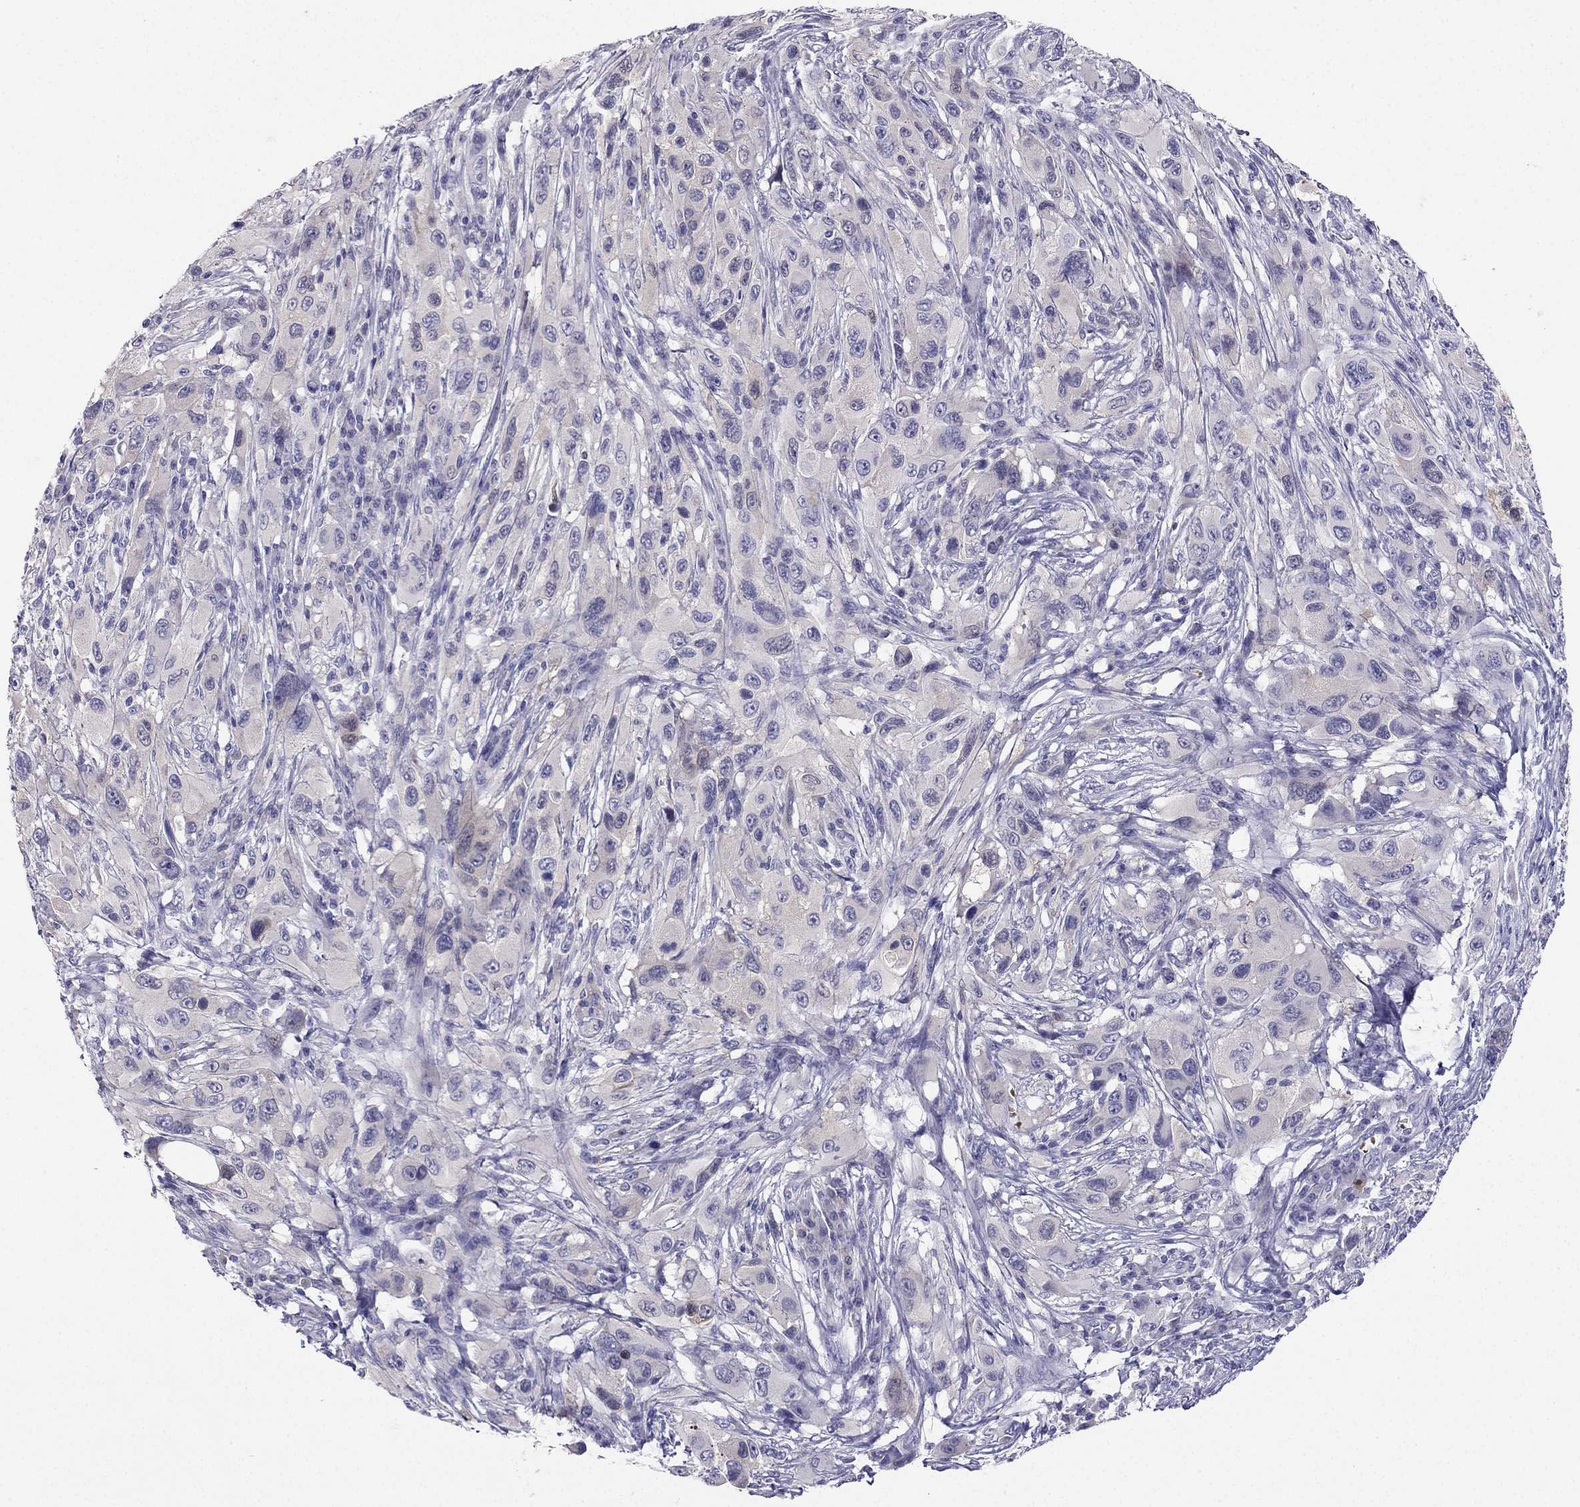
{"staining": {"intensity": "negative", "quantity": "none", "location": "none"}, "tissue": "melanoma", "cell_type": "Tumor cells", "image_type": "cancer", "snomed": [{"axis": "morphology", "description": "Malignant melanoma, NOS"}, {"axis": "topography", "description": "Skin"}], "caption": "The photomicrograph shows no staining of tumor cells in malignant melanoma.", "gene": "RSPH14", "patient": {"sex": "male", "age": 53}}